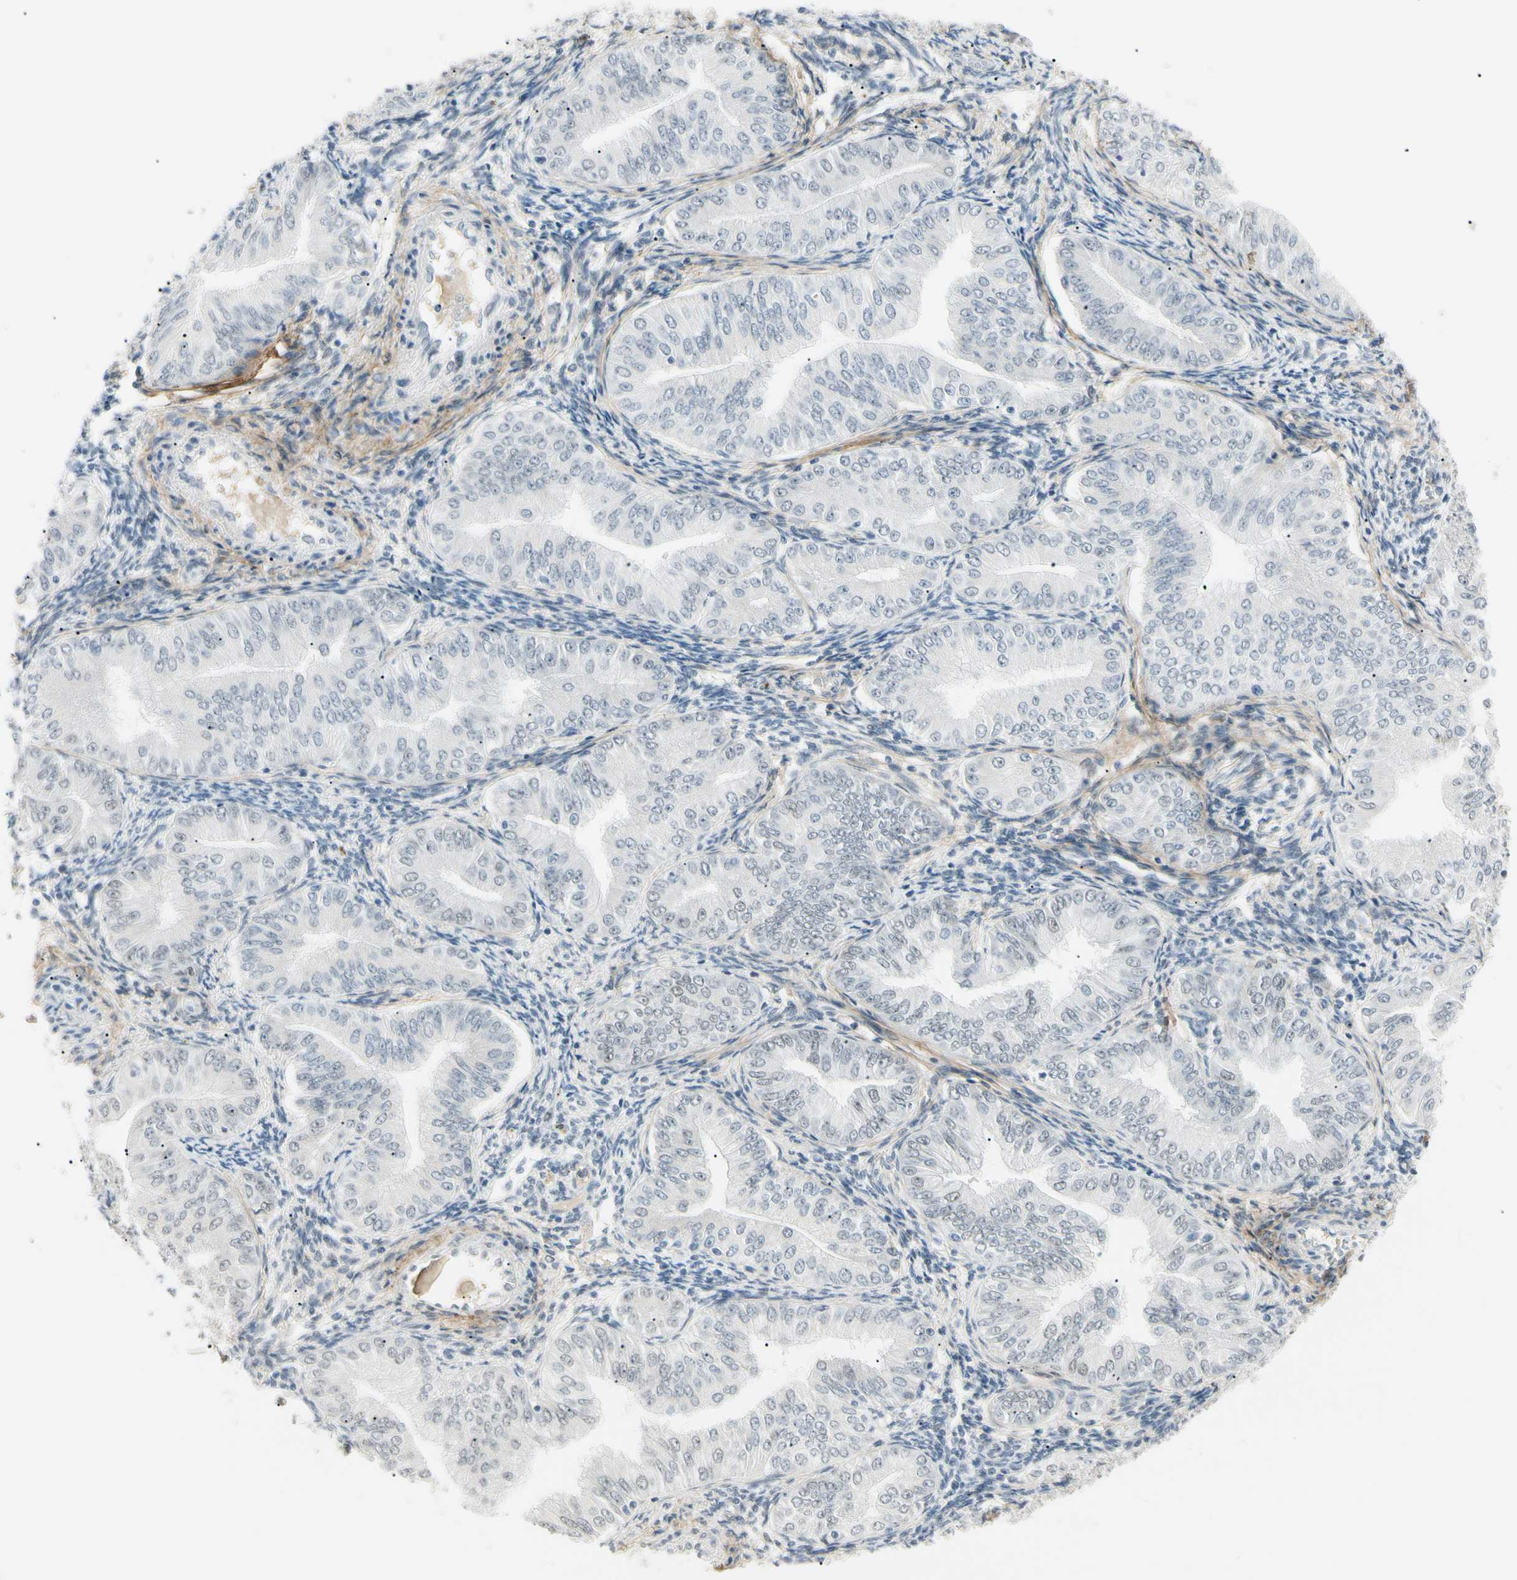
{"staining": {"intensity": "negative", "quantity": "none", "location": "none"}, "tissue": "endometrial cancer", "cell_type": "Tumor cells", "image_type": "cancer", "snomed": [{"axis": "morphology", "description": "Normal tissue, NOS"}, {"axis": "morphology", "description": "Adenocarcinoma, NOS"}, {"axis": "topography", "description": "Endometrium"}], "caption": "Image shows no significant protein staining in tumor cells of adenocarcinoma (endometrial).", "gene": "ASPN", "patient": {"sex": "female", "age": 53}}